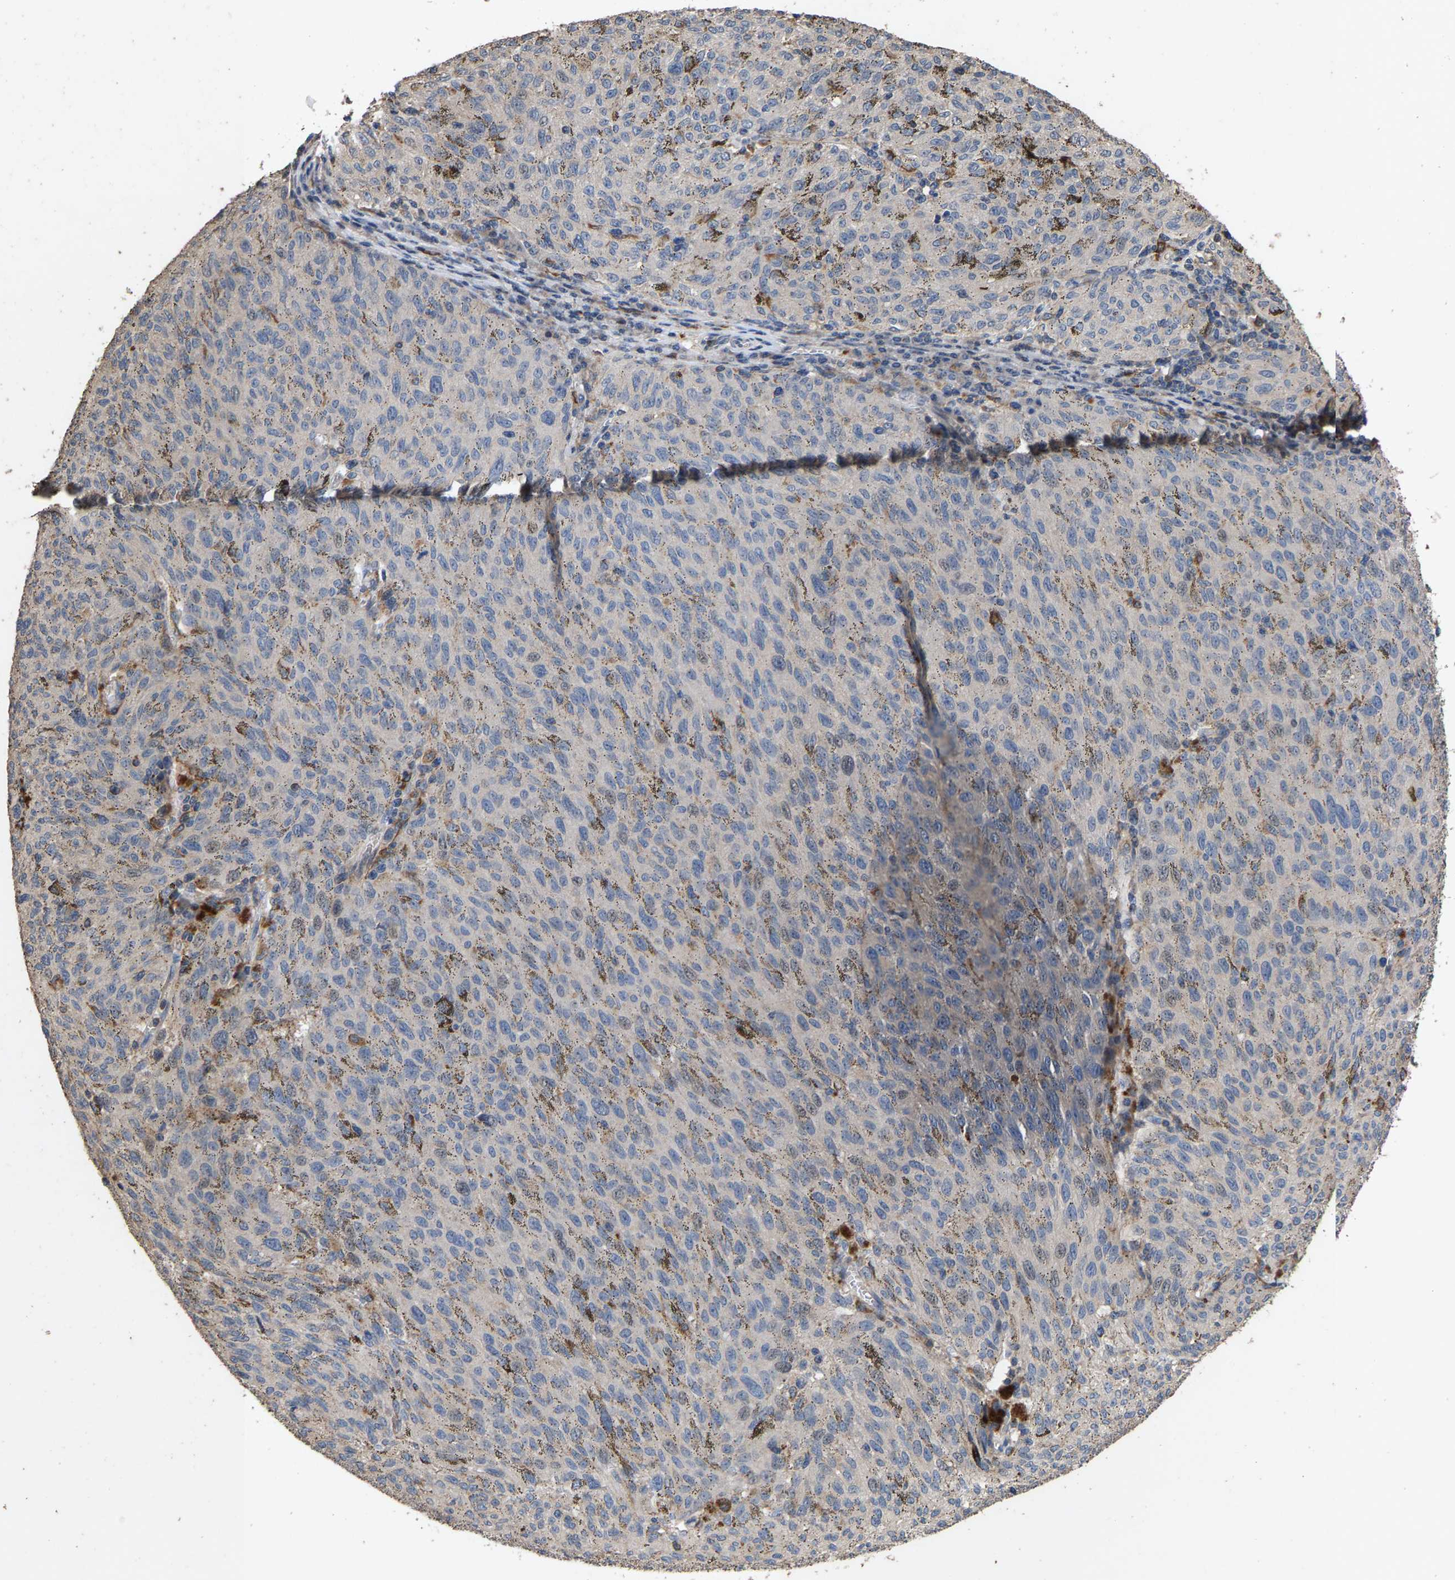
{"staining": {"intensity": "negative", "quantity": "none", "location": "none"}, "tissue": "melanoma", "cell_type": "Tumor cells", "image_type": "cancer", "snomed": [{"axis": "morphology", "description": "Malignant melanoma, NOS"}, {"axis": "topography", "description": "Skin"}], "caption": "IHC of human melanoma demonstrates no positivity in tumor cells.", "gene": "TDRKH", "patient": {"sex": "female", "age": 72}}